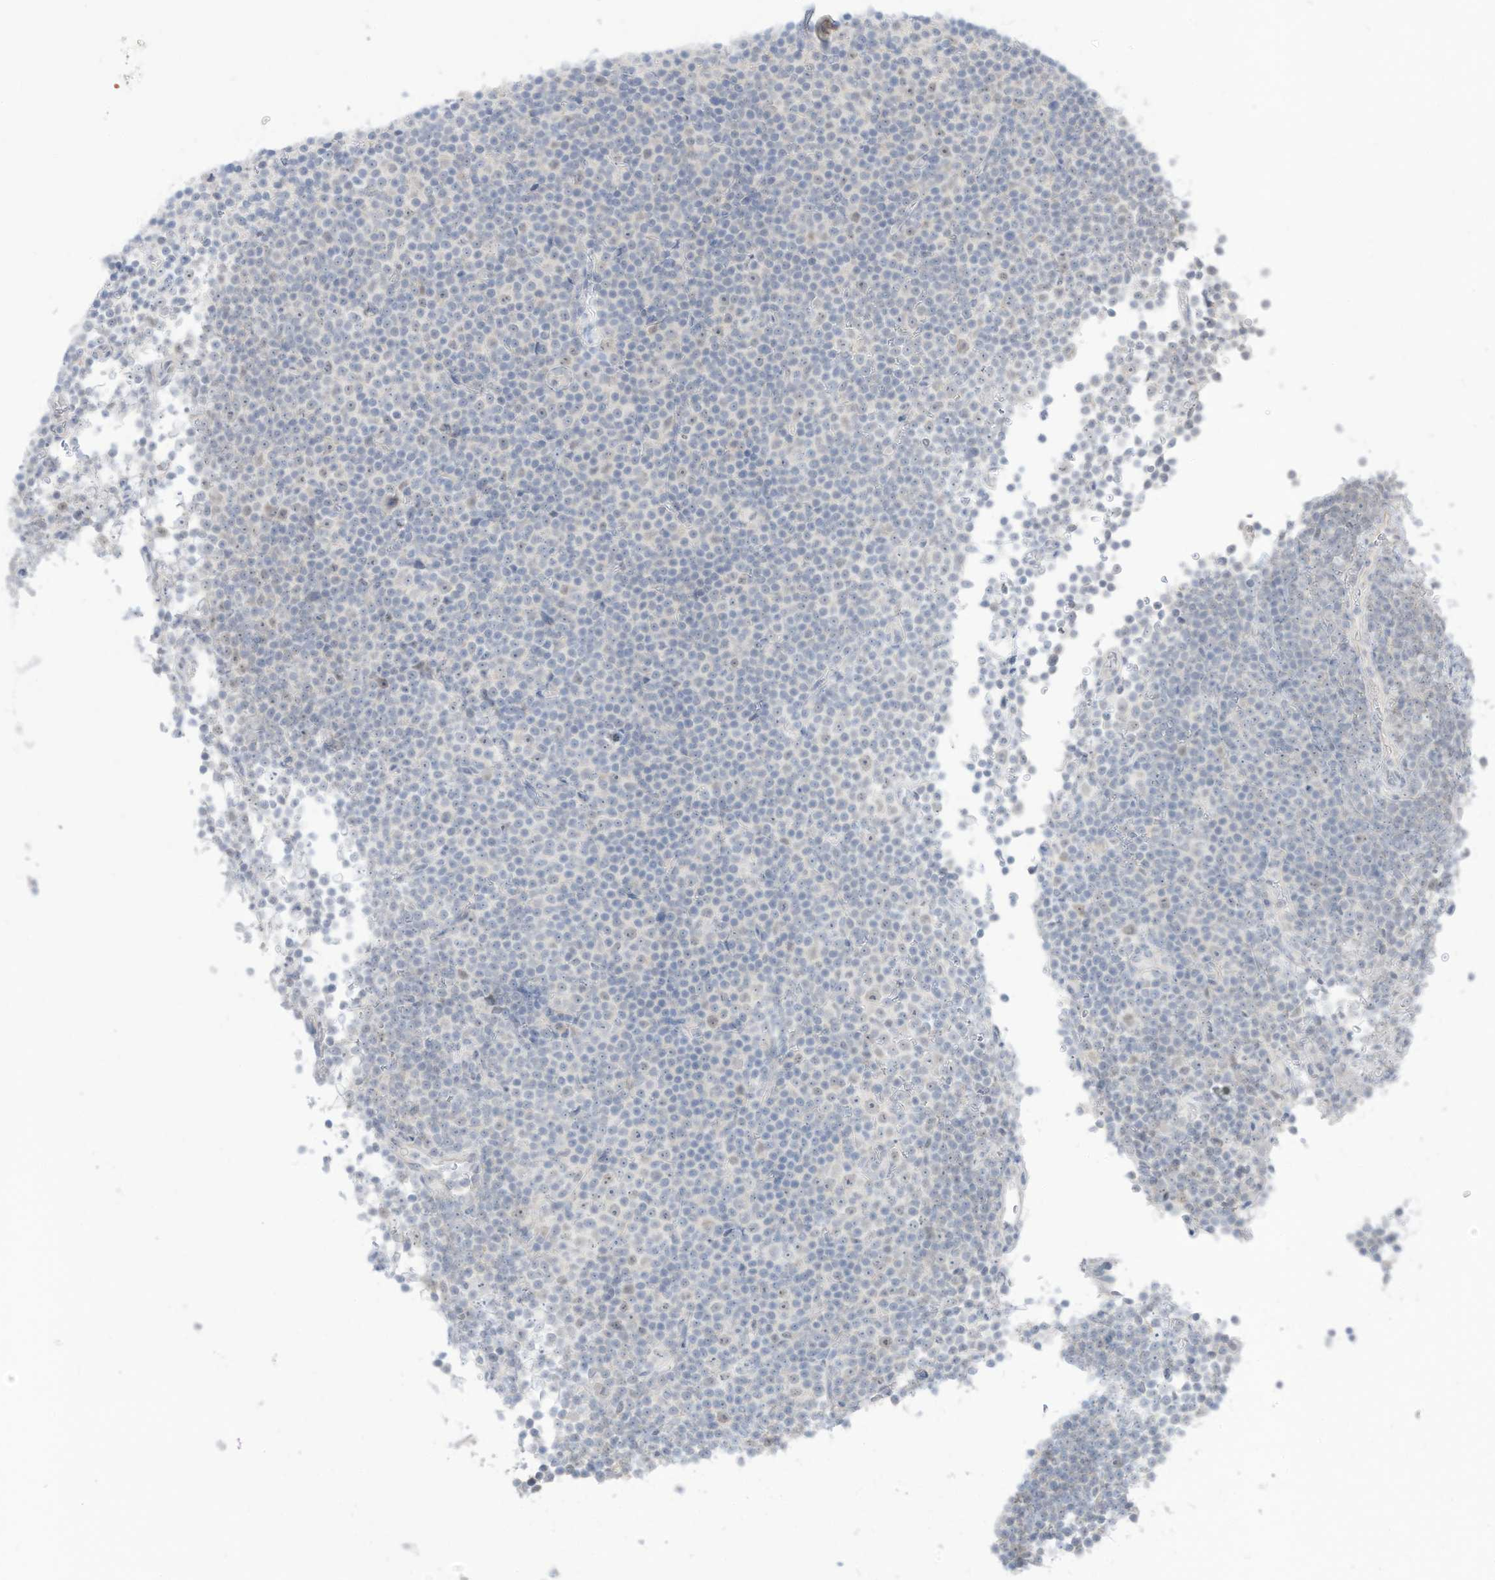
{"staining": {"intensity": "negative", "quantity": "none", "location": "none"}, "tissue": "lymphoma", "cell_type": "Tumor cells", "image_type": "cancer", "snomed": [{"axis": "morphology", "description": "Malignant lymphoma, non-Hodgkin's type, Low grade"}, {"axis": "topography", "description": "Lymph node"}], "caption": "Micrograph shows no significant protein staining in tumor cells of lymphoma.", "gene": "OGT", "patient": {"sex": "female", "age": 67}}